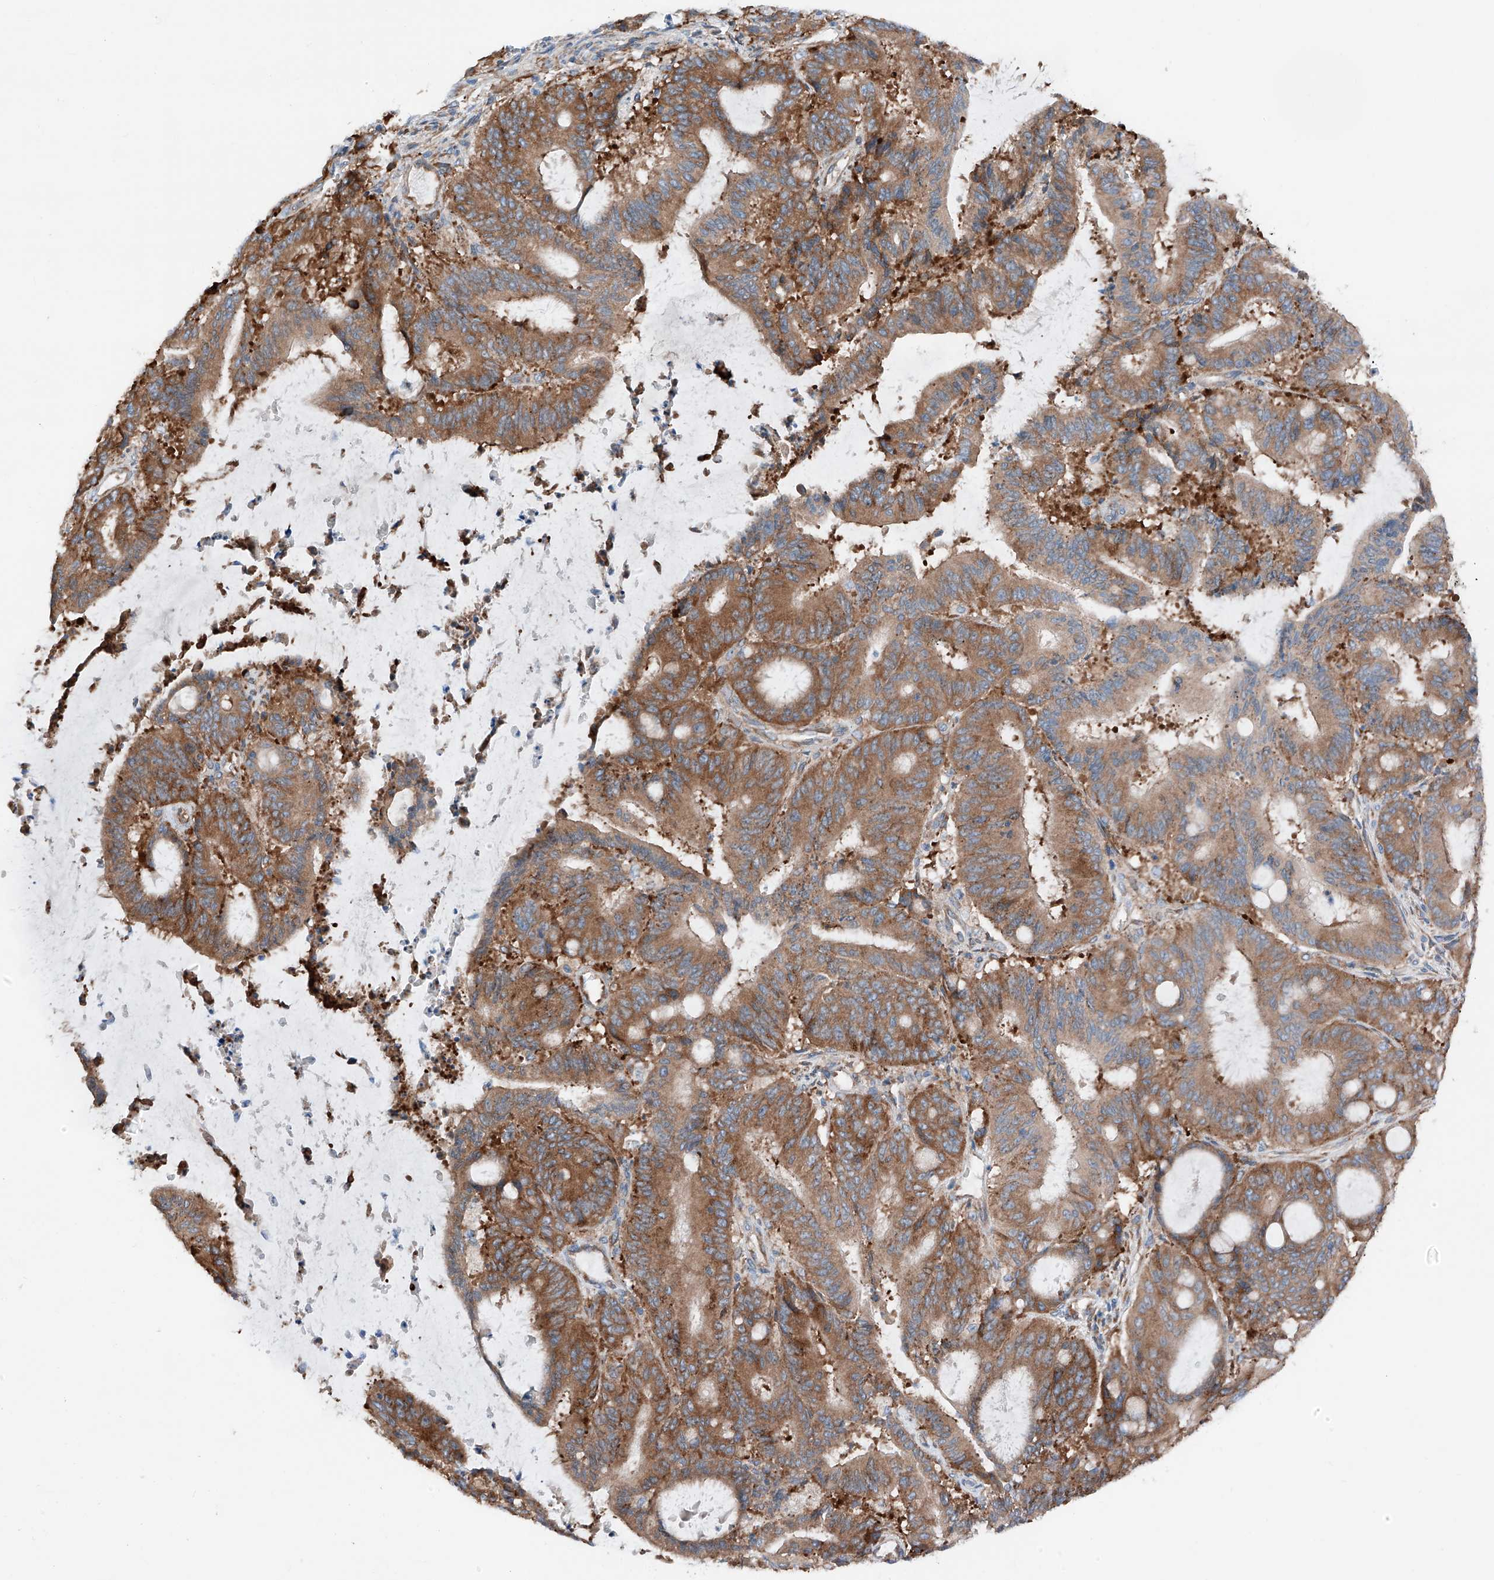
{"staining": {"intensity": "moderate", "quantity": ">75%", "location": "cytoplasmic/membranous"}, "tissue": "liver cancer", "cell_type": "Tumor cells", "image_type": "cancer", "snomed": [{"axis": "morphology", "description": "Normal tissue, NOS"}, {"axis": "morphology", "description": "Cholangiocarcinoma"}, {"axis": "topography", "description": "Liver"}, {"axis": "topography", "description": "Peripheral nerve tissue"}], "caption": "Moderate cytoplasmic/membranous protein expression is identified in approximately >75% of tumor cells in cholangiocarcinoma (liver).", "gene": "CRELD1", "patient": {"sex": "female", "age": 73}}